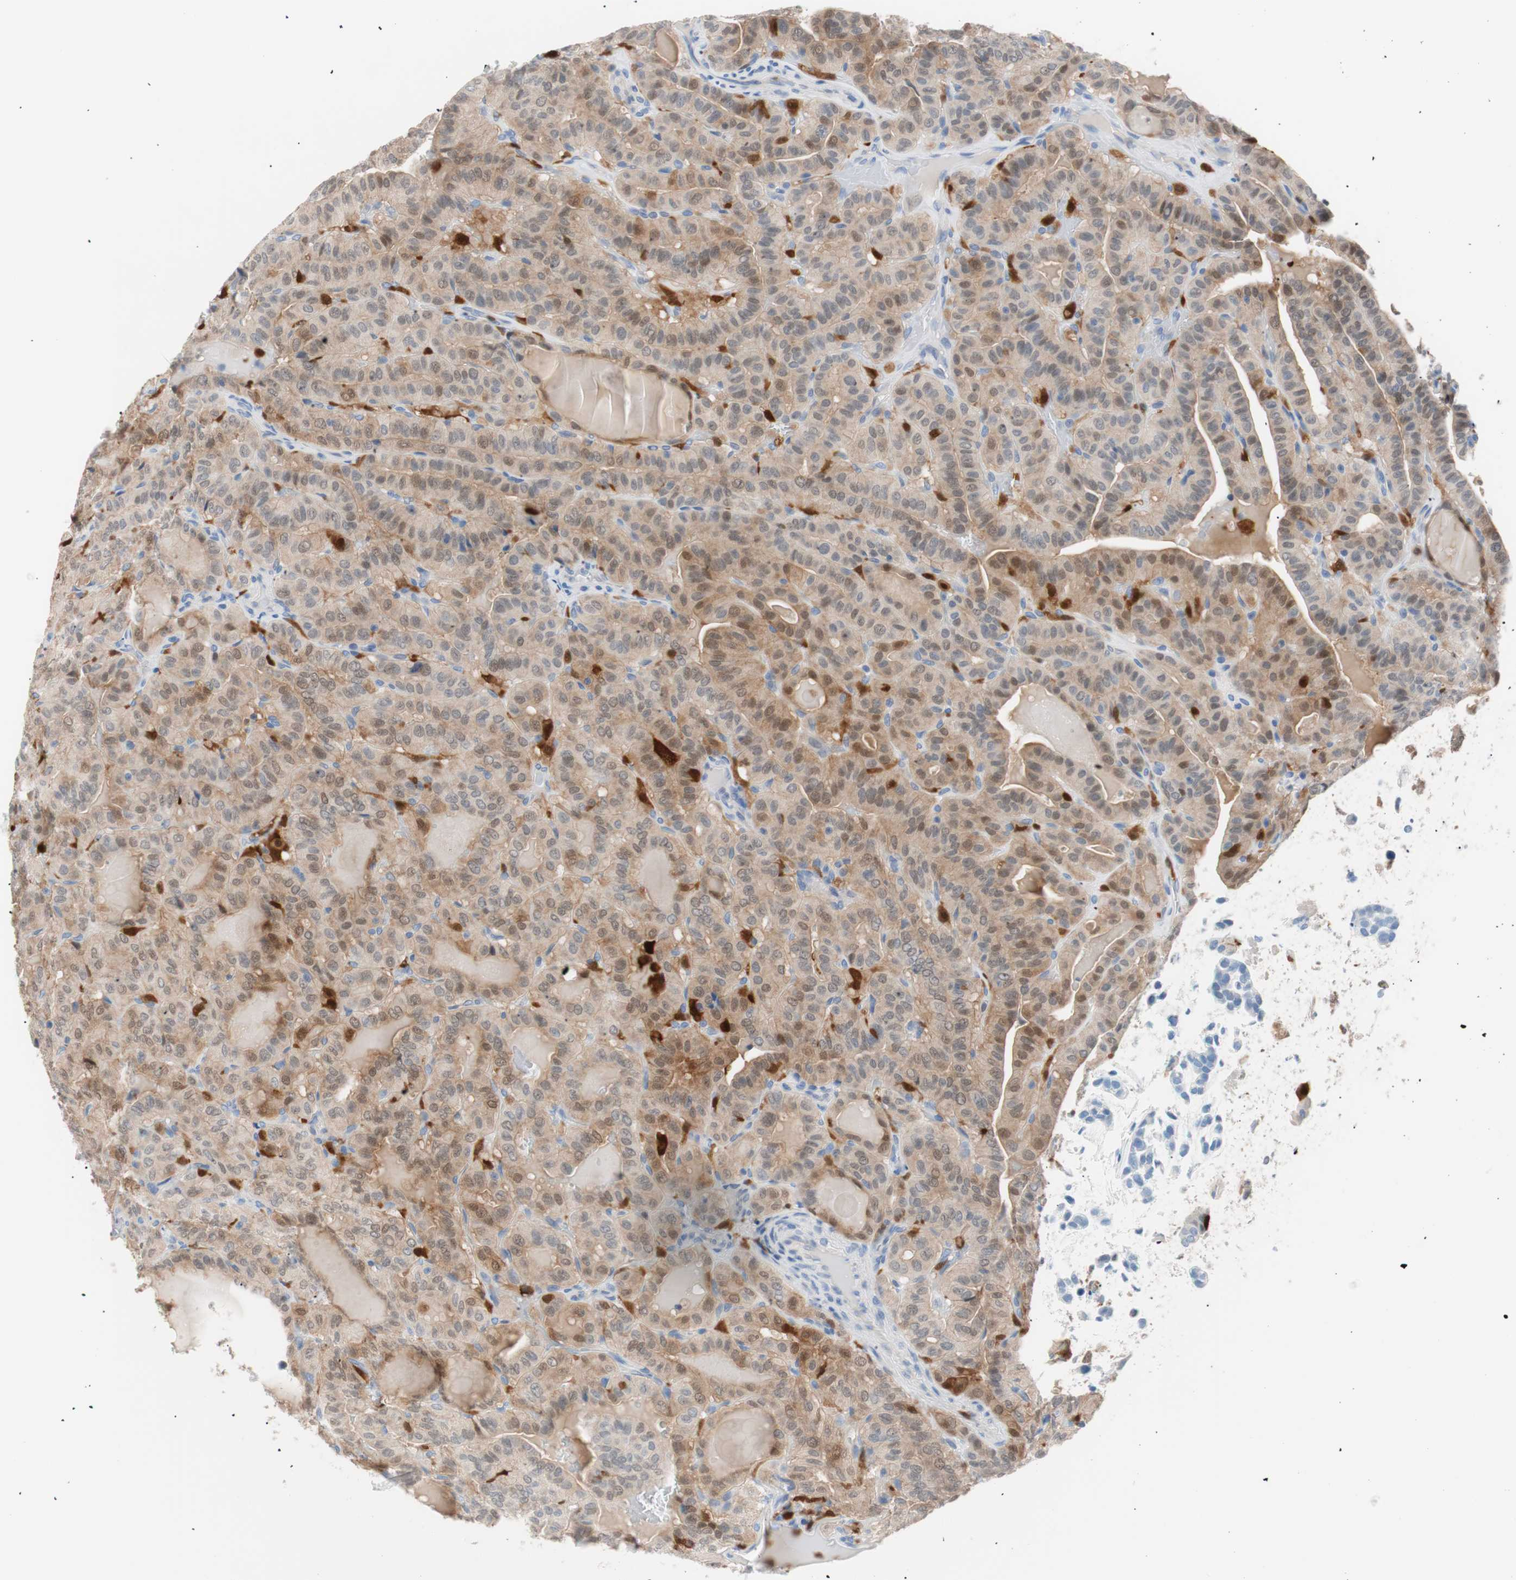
{"staining": {"intensity": "moderate", "quantity": ">75%", "location": "cytoplasmic/membranous,nuclear"}, "tissue": "thyroid cancer", "cell_type": "Tumor cells", "image_type": "cancer", "snomed": [{"axis": "morphology", "description": "Papillary adenocarcinoma, NOS"}, {"axis": "topography", "description": "Thyroid gland"}], "caption": "Immunohistochemistry (IHC) of papillary adenocarcinoma (thyroid) reveals medium levels of moderate cytoplasmic/membranous and nuclear expression in approximately >75% of tumor cells.", "gene": "IL18", "patient": {"sex": "male", "age": 77}}